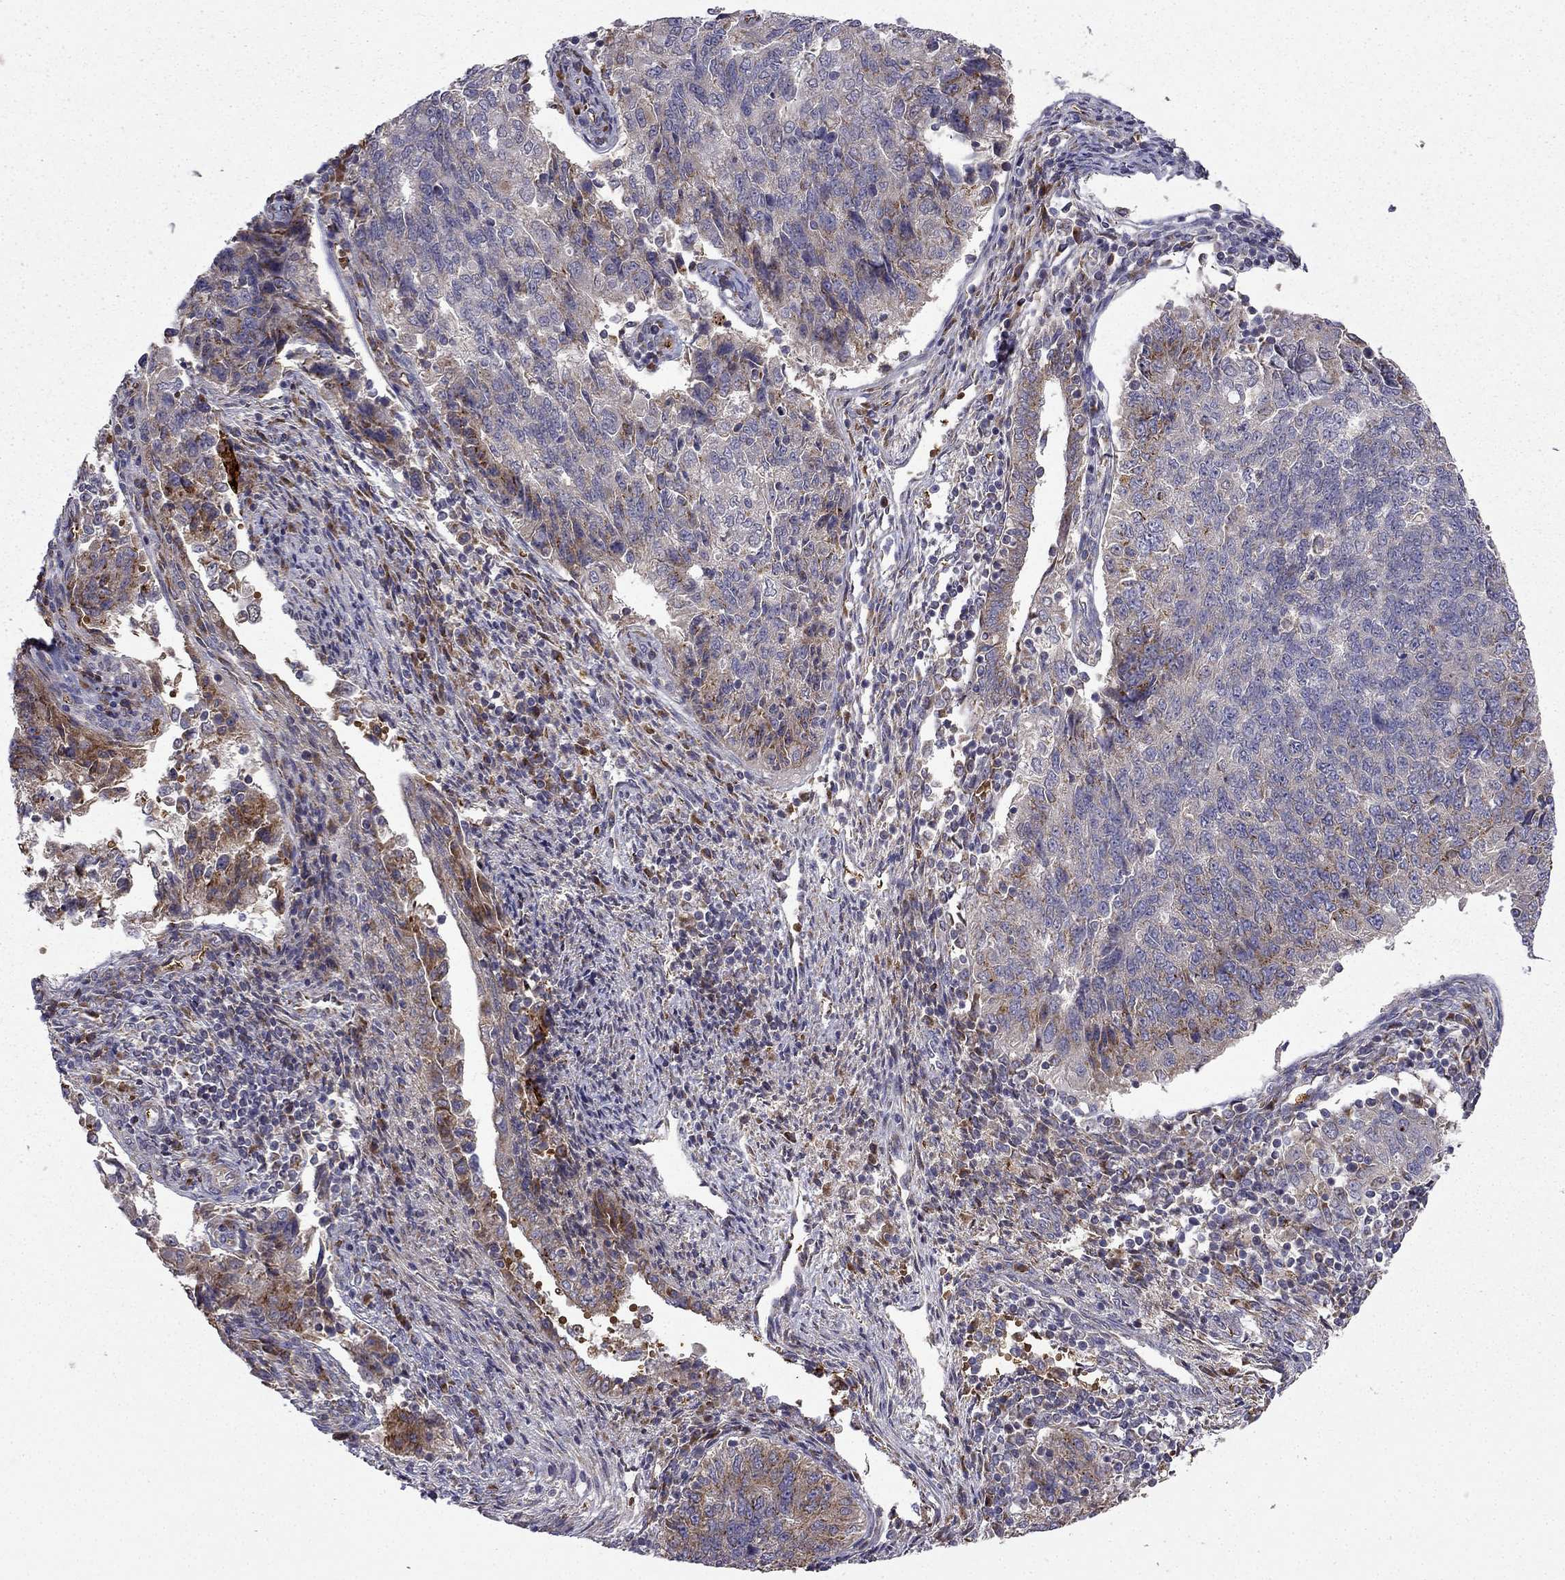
{"staining": {"intensity": "moderate", "quantity": "25%-75%", "location": "cytoplasmic/membranous"}, "tissue": "endometrial cancer", "cell_type": "Tumor cells", "image_type": "cancer", "snomed": [{"axis": "morphology", "description": "Adenocarcinoma, NOS"}, {"axis": "topography", "description": "Endometrium"}], "caption": "This micrograph reveals endometrial adenocarcinoma stained with immunohistochemistry to label a protein in brown. The cytoplasmic/membranous of tumor cells show moderate positivity for the protein. Nuclei are counter-stained blue.", "gene": "B4GALT7", "patient": {"sex": "female", "age": 43}}